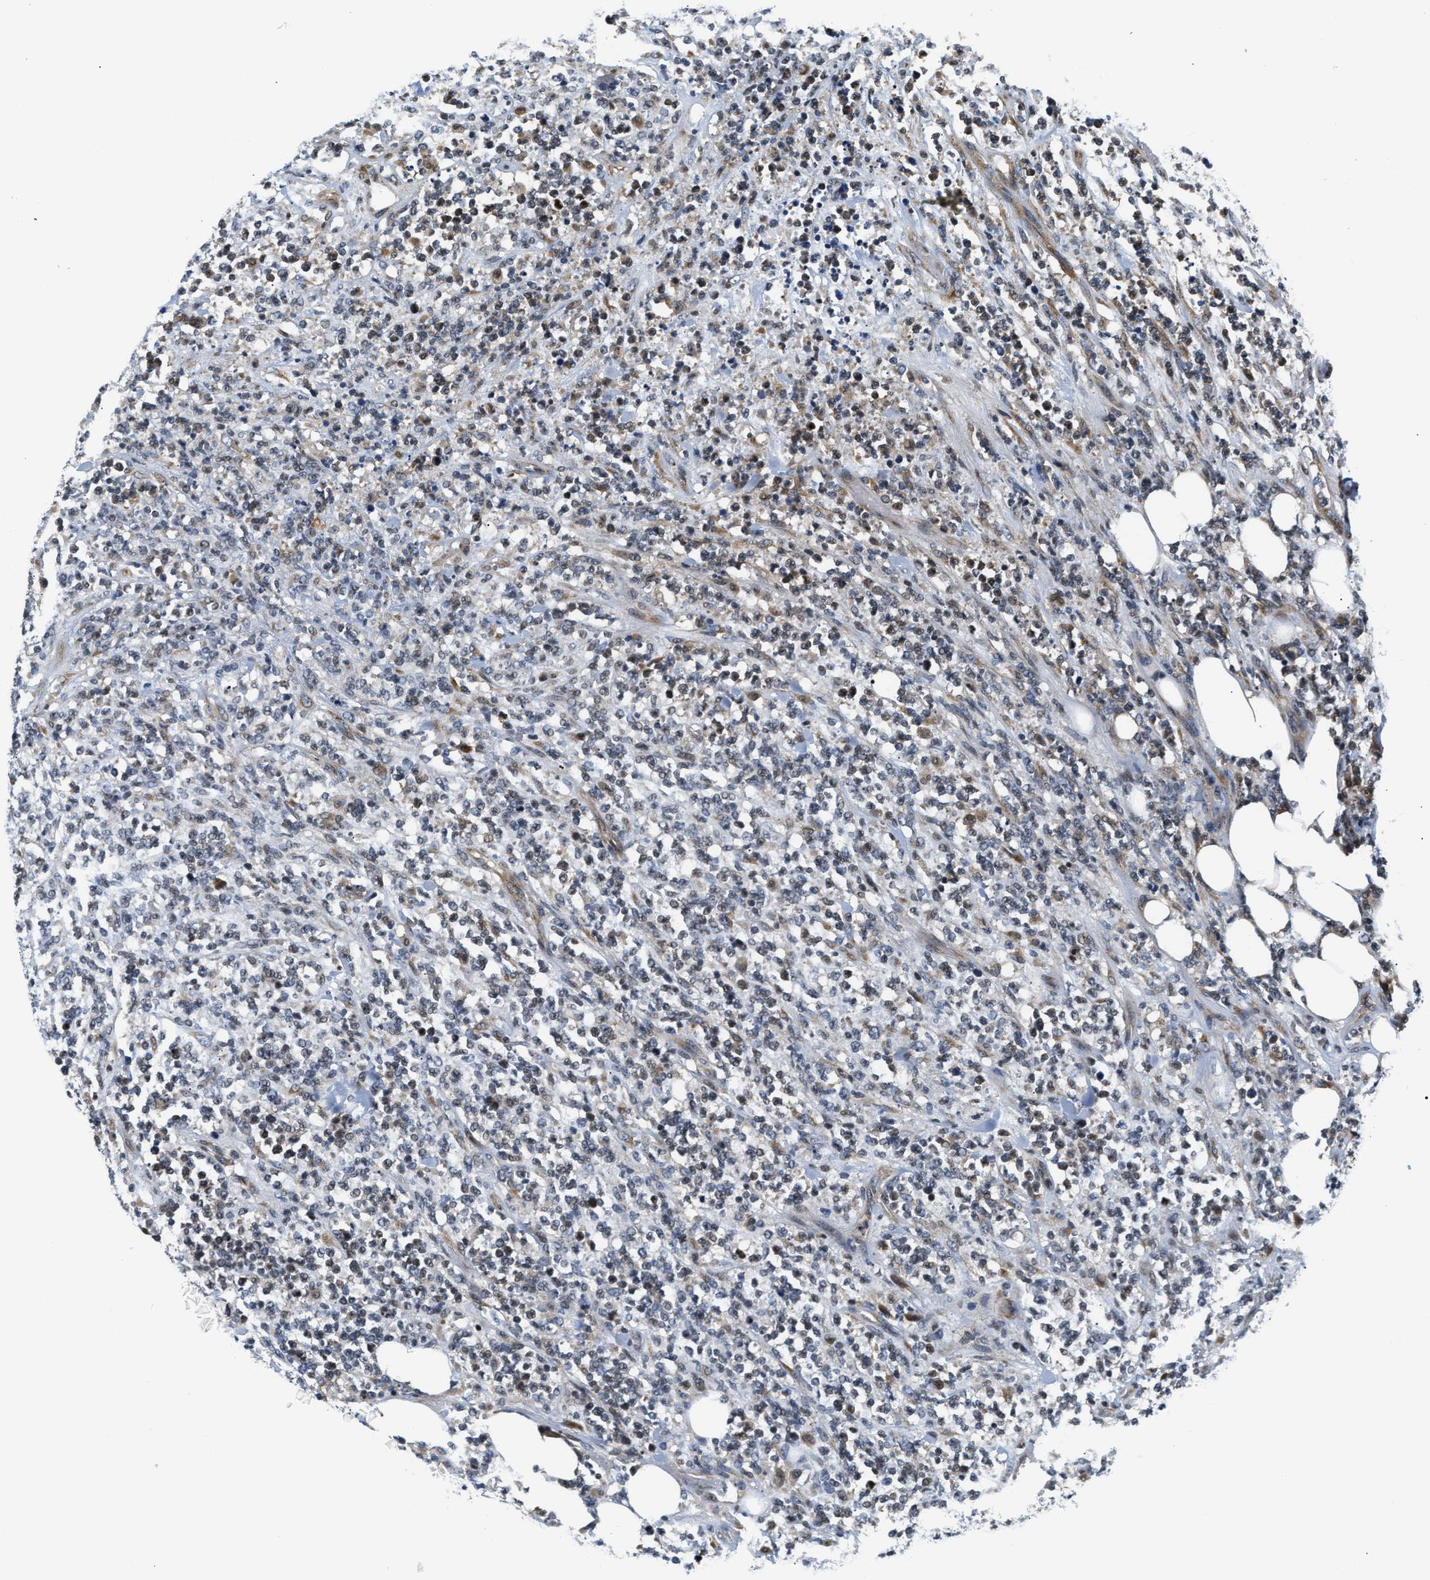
{"staining": {"intensity": "weak", "quantity": "25%-75%", "location": "cytoplasmic/membranous"}, "tissue": "lymphoma", "cell_type": "Tumor cells", "image_type": "cancer", "snomed": [{"axis": "morphology", "description": "Malignant lymphoma, non-Hodgkin's type, High grade"}, {"axis": "topography", "description": "Soft tissue"}], "caption": "A micrograph showing weak cytoplasmic/membranous positivity in approximately 25%-75% of tumor cells in malignant lymphoma, non-Hodgkin's type (high-grade), as visualized by brown immunohistochemical staining.", "gene": "TNIP2", "patient": {"sex": "male", "age": 18}}